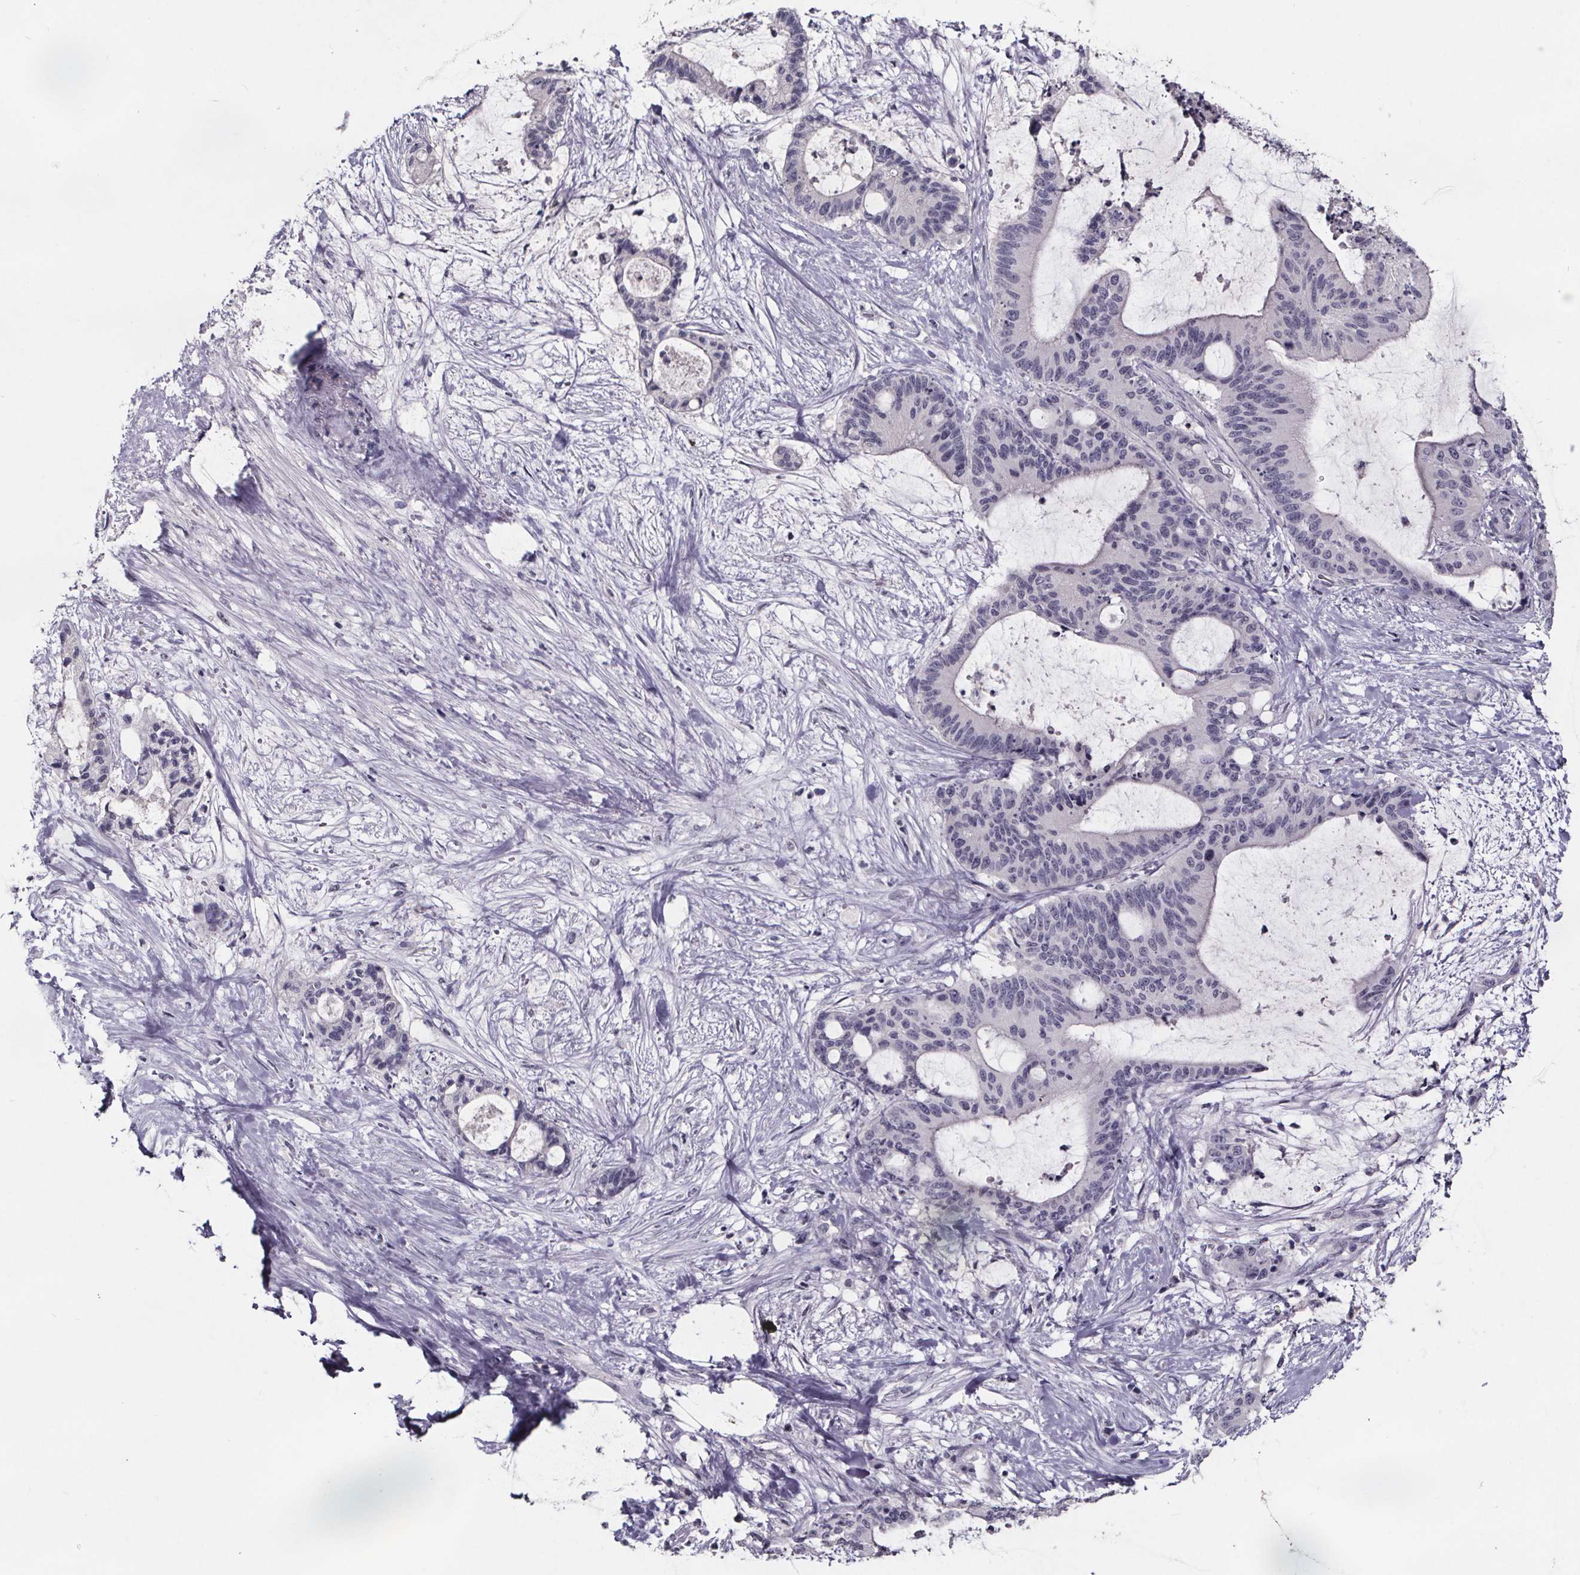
{"staining": {"intensity": "negative", "quantity": "none", "location": "none"}, "tissue": "liver cancer", "cell_type": "Tumor cells", "image_type": "cancer", "snomed": [{"axis": "morphology", "description": "Cholangiocarcinoma"}, {"axis": "topography", "description": "Liver"}], "caption": "An image of human liver cholangiocarcinoma is negative for staining in tumor cells.", "gene": "AR", "patient": {"sex": "female", "age": 73}}